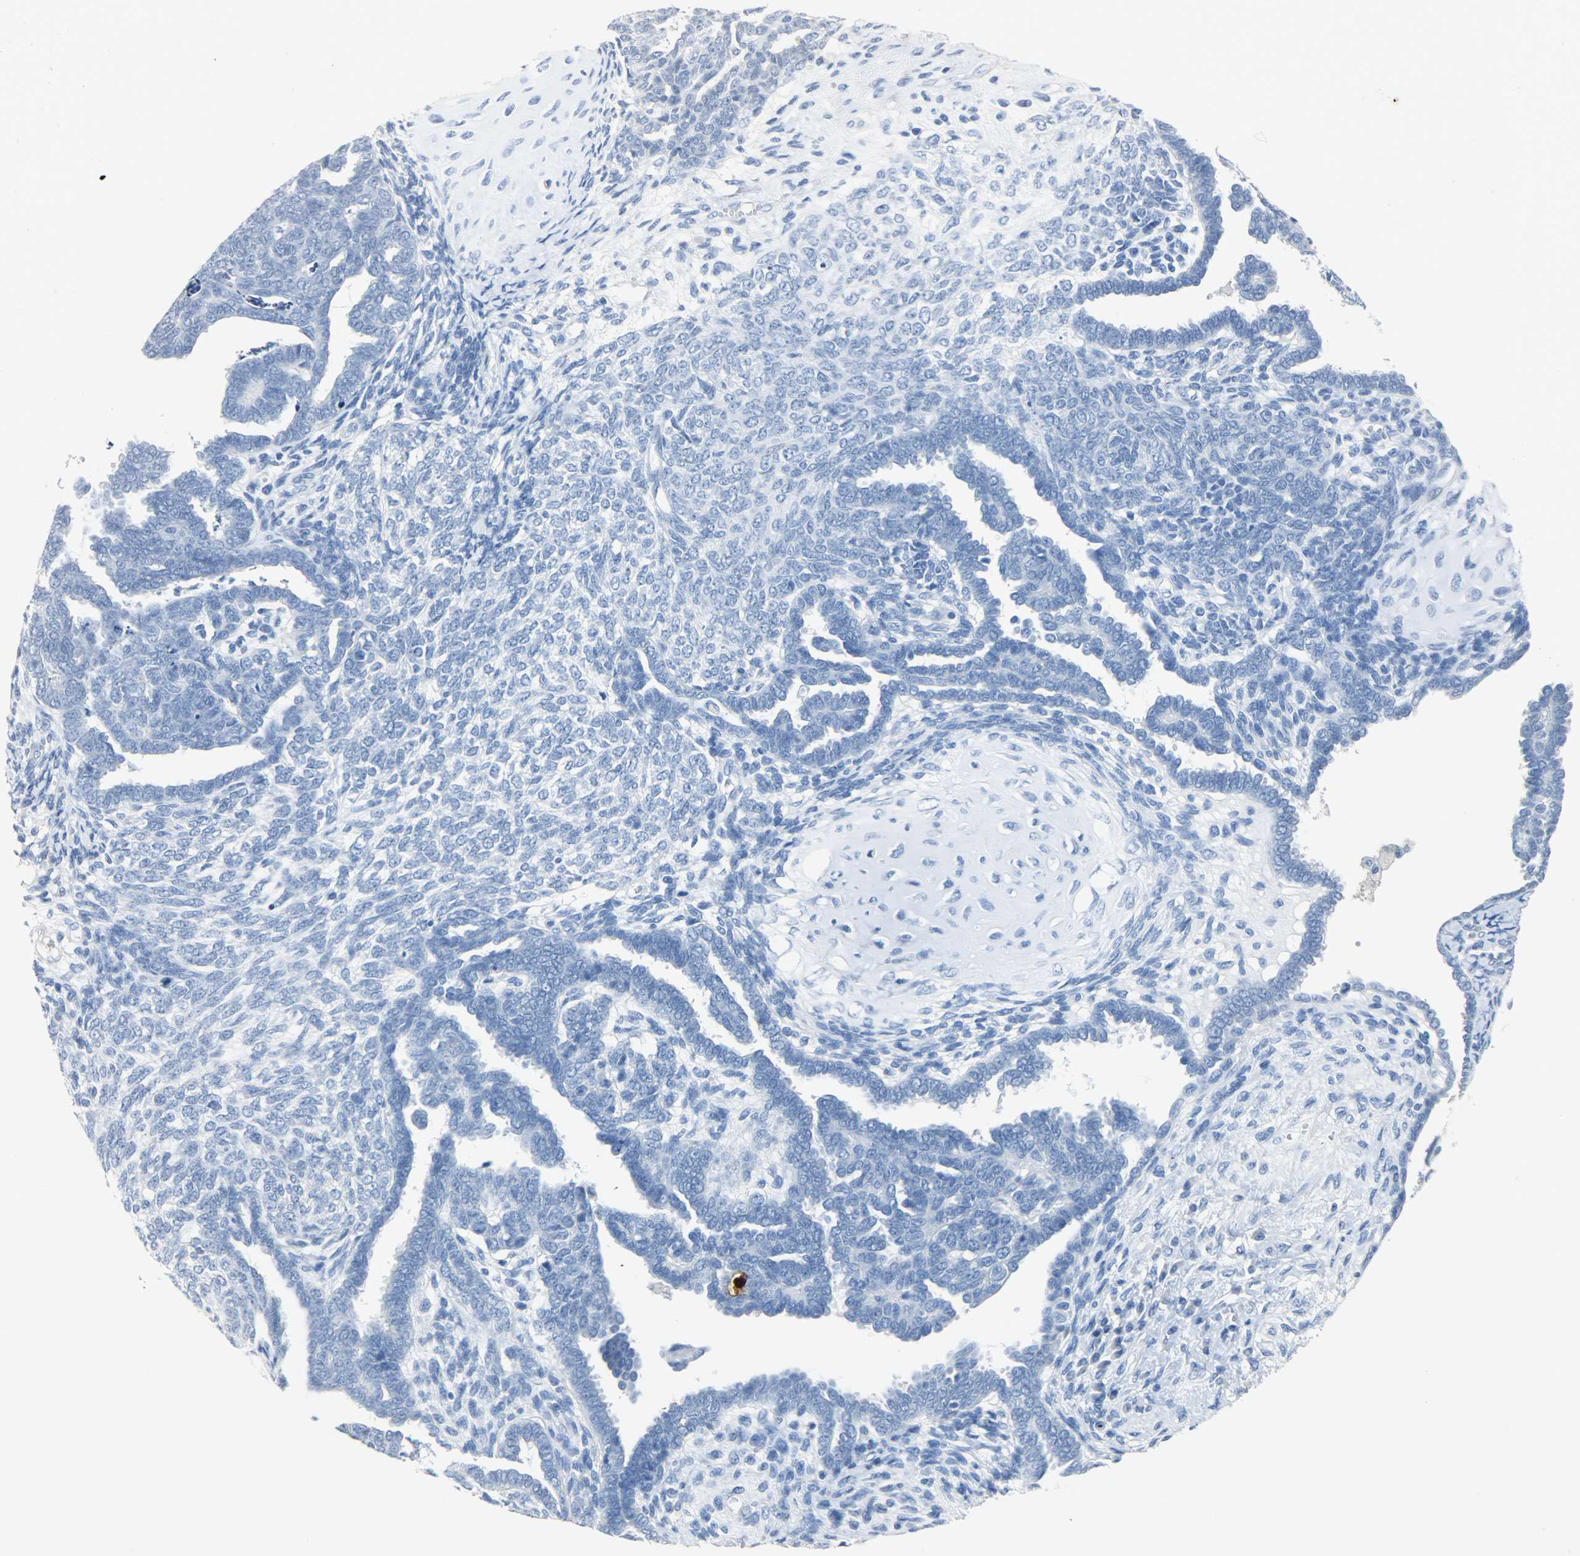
{"staining": {"intensity": "negative", "quantity": "none", "location": "none"}, "tissue": "endometrial cancer", "cell_type": "Tumor cells", "image_type": "cancer", "snomed": [{"axis": "morphology", "description": "Neoplasm, malignant, NOS"}, {"axis": "topography", "description": "Endometrium"}], "caption": "The histopathology image demonstrates no staining of tumor cells in endometrial cancer.", "gene": "CA3", "patient": {"sex": "female", "age": 74}}